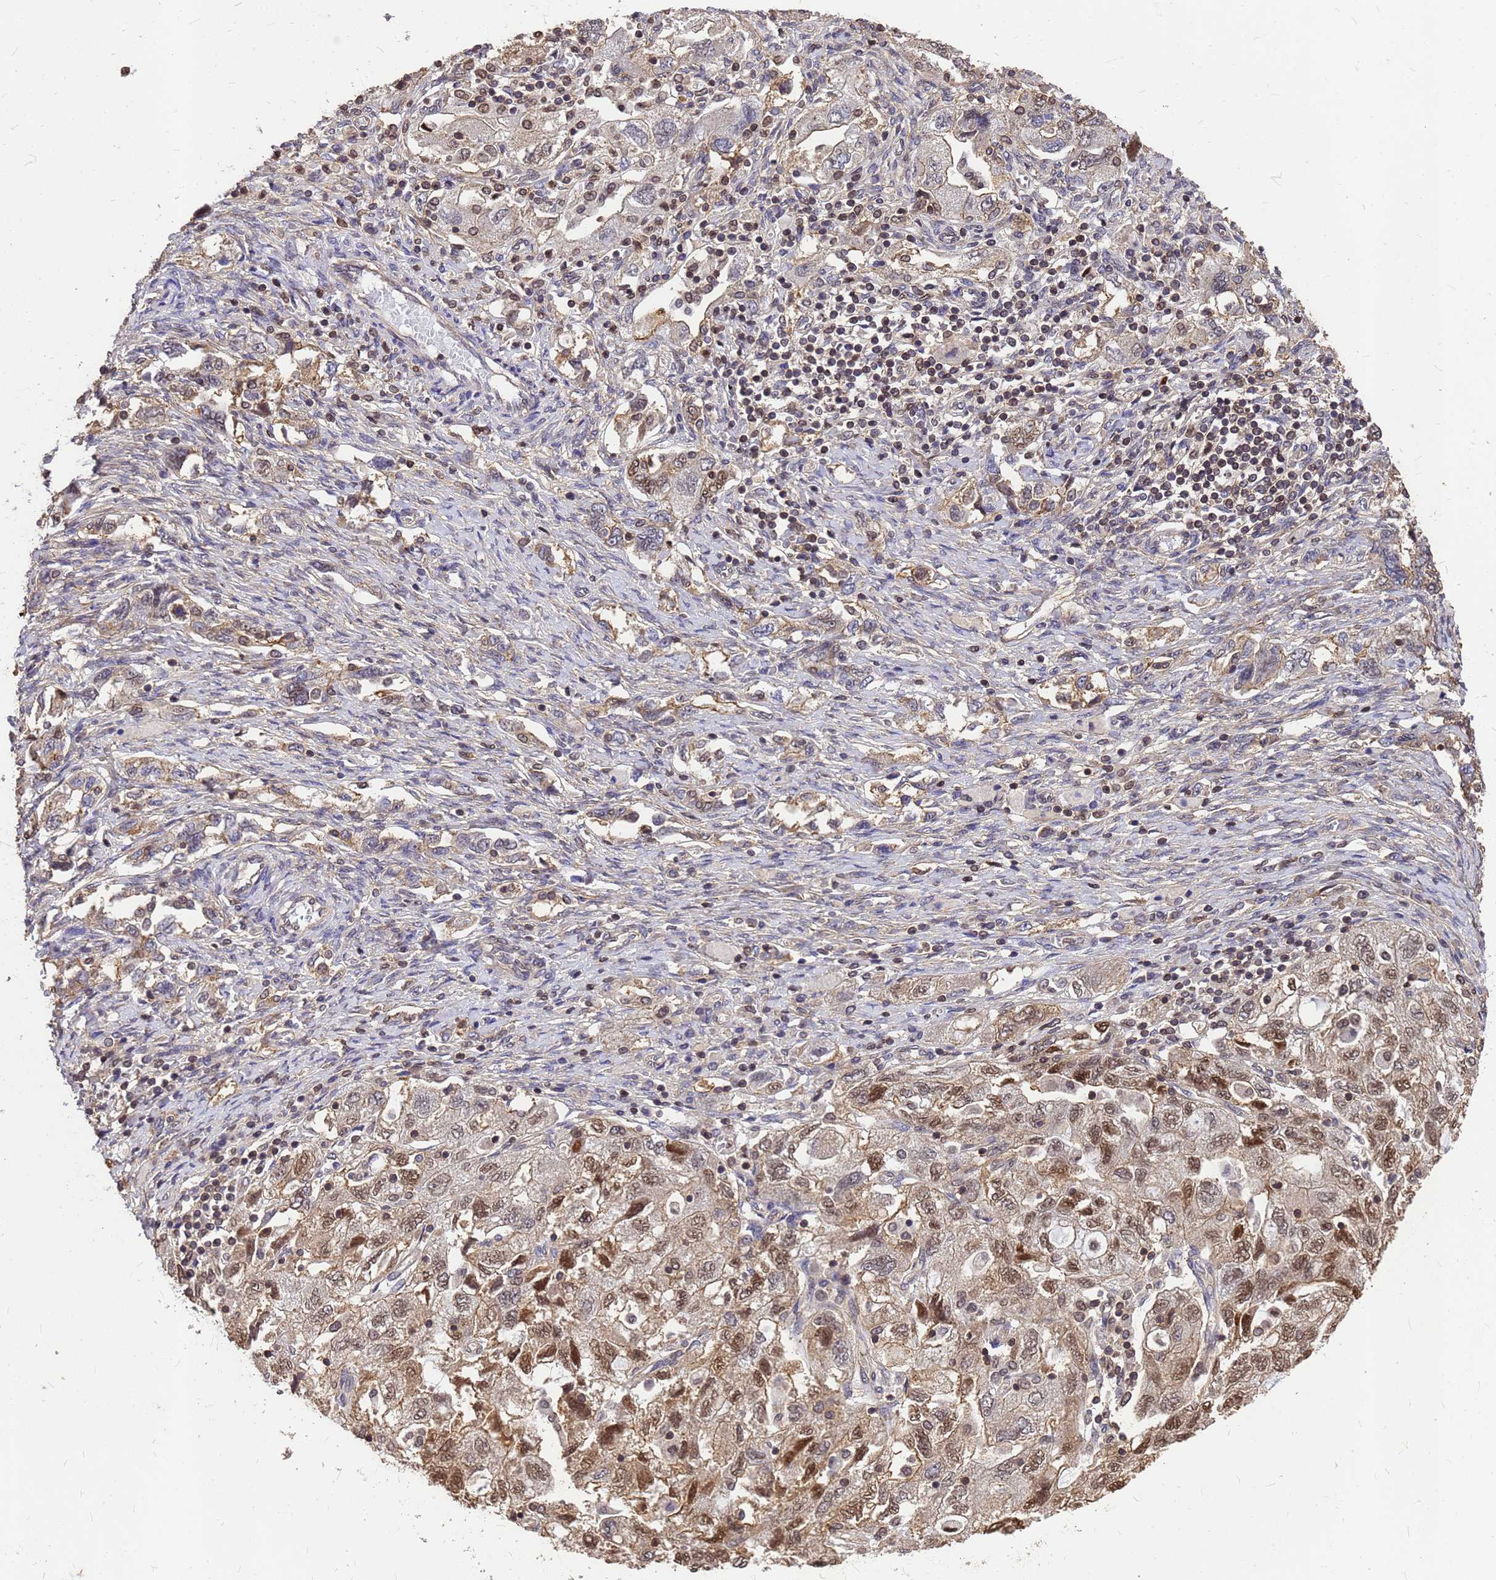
{"staining": {"intensity": "moderate", "quantity": ">75%", "location": "cytoplasmic/membranous"}, "tissue": "ovarian cancer", "cell_type": "Tumor cells", "image_type": "cancer", "snomed": [{"axis": "morphology", "description": "Carcinoma, NOS"}, {"axis": "morphology", "description": "Cystadenocarcinoma, serous, NOS"}, {"axis": "topography", "description": "Ovary"}], "caption": "DAB (3,3'-diaminobenzidine) immunohistochemical staining of serous cystadenocarcinoma (ovarian) demonstrates moderate cytoplasmic/membranous protein positivity in about >75% of tumor cells.", "gene": "C1orf35", "patient": {"sex": "female", "age": 69}}